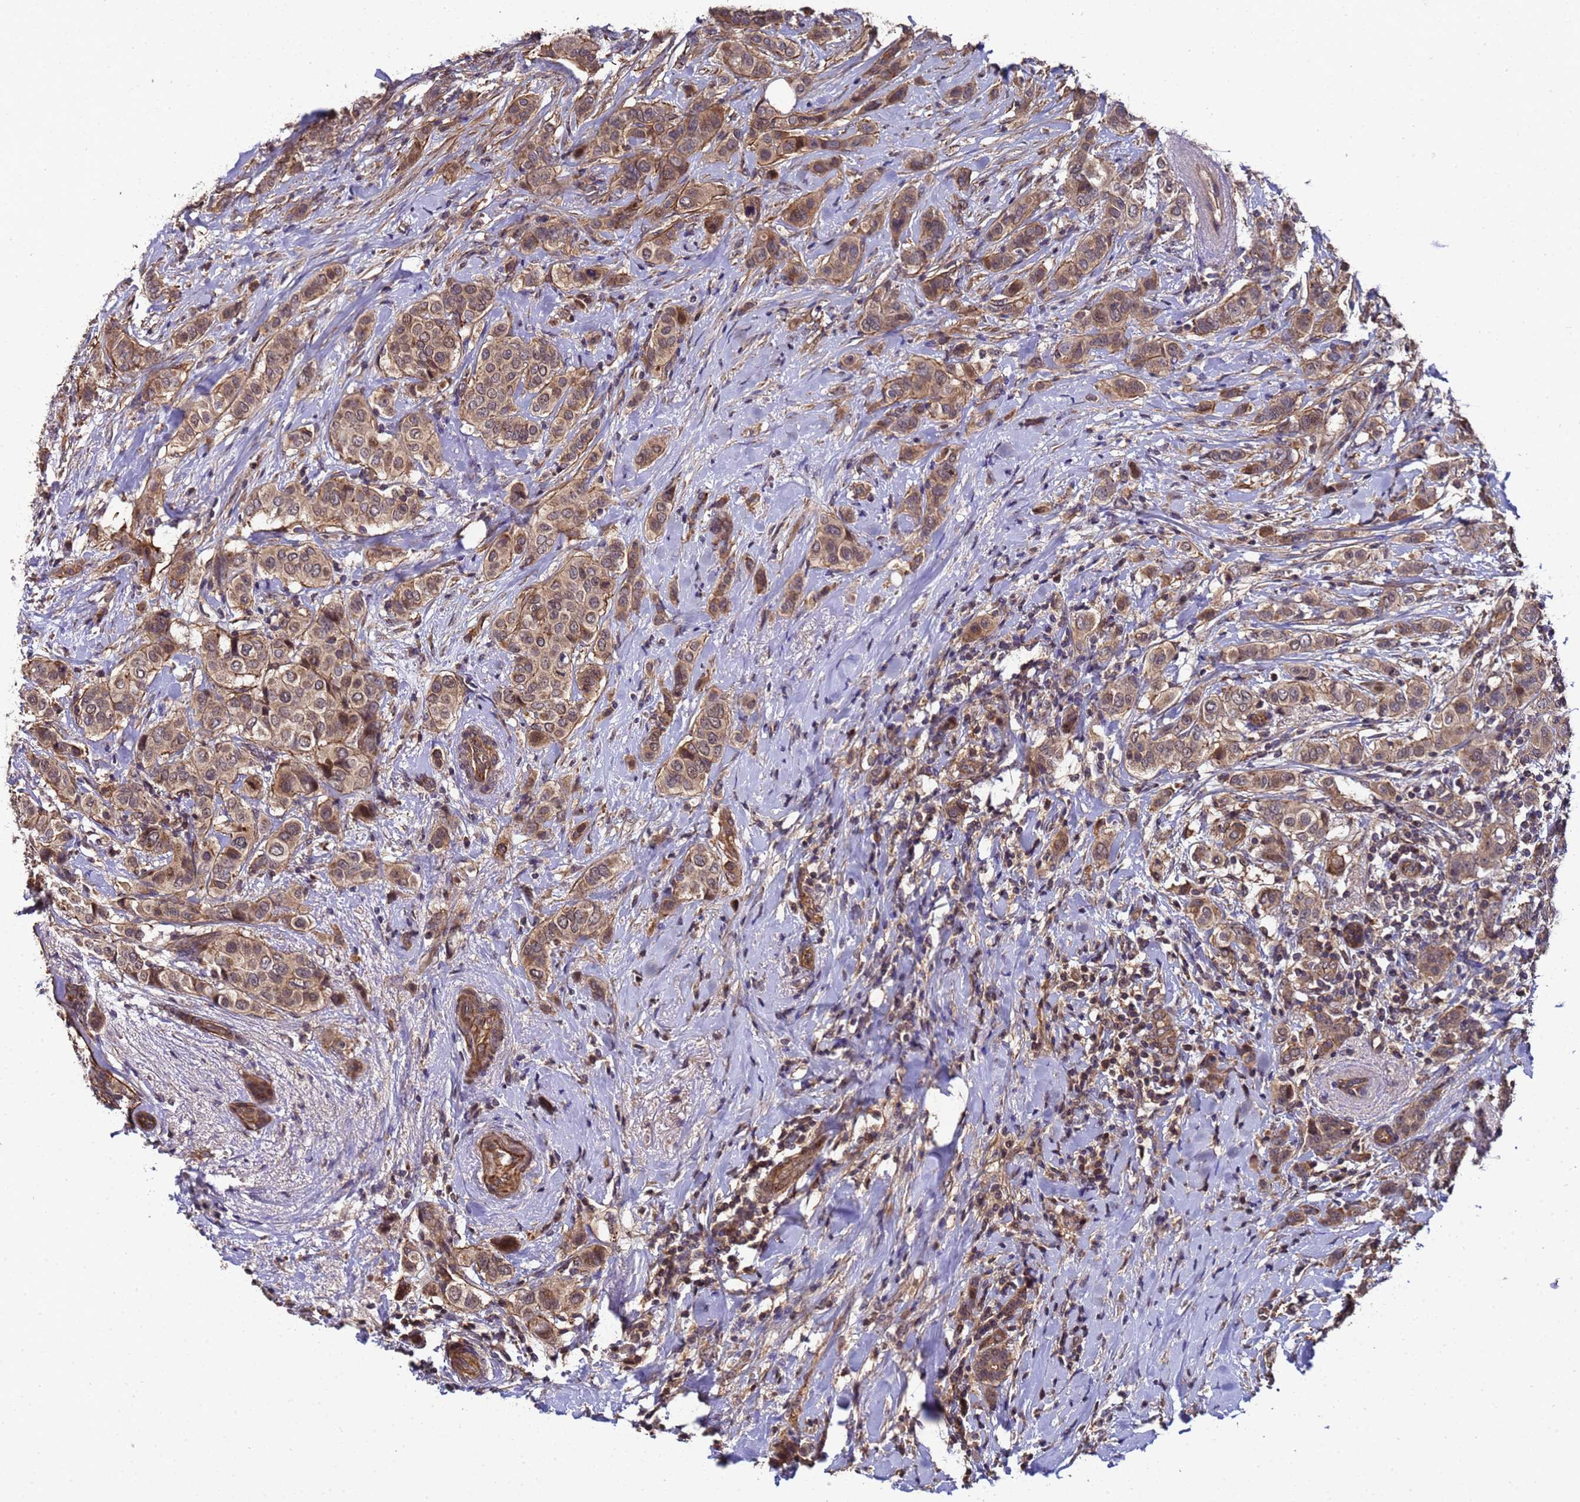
{"staining": {"intensity": "moderate", "quantity": ">75%", "location": "cytoplasmic/membranous"}, "tissue": "breast cancer", "cell_type": "Tumor cells", "image_type": "cancer", "snomed": [{"axis": "morphology", "description": "Lobular carcinoma"}, {"axis": "topography", "description": "Breast"}], "caption": "A photomicrograph of breast cancer stained for a protein reveals moderate cytoplasmic/membranous brown staining in tumor cells.", "gene": "GSTCD", "patient": {"sex": "female", "age": 51}}